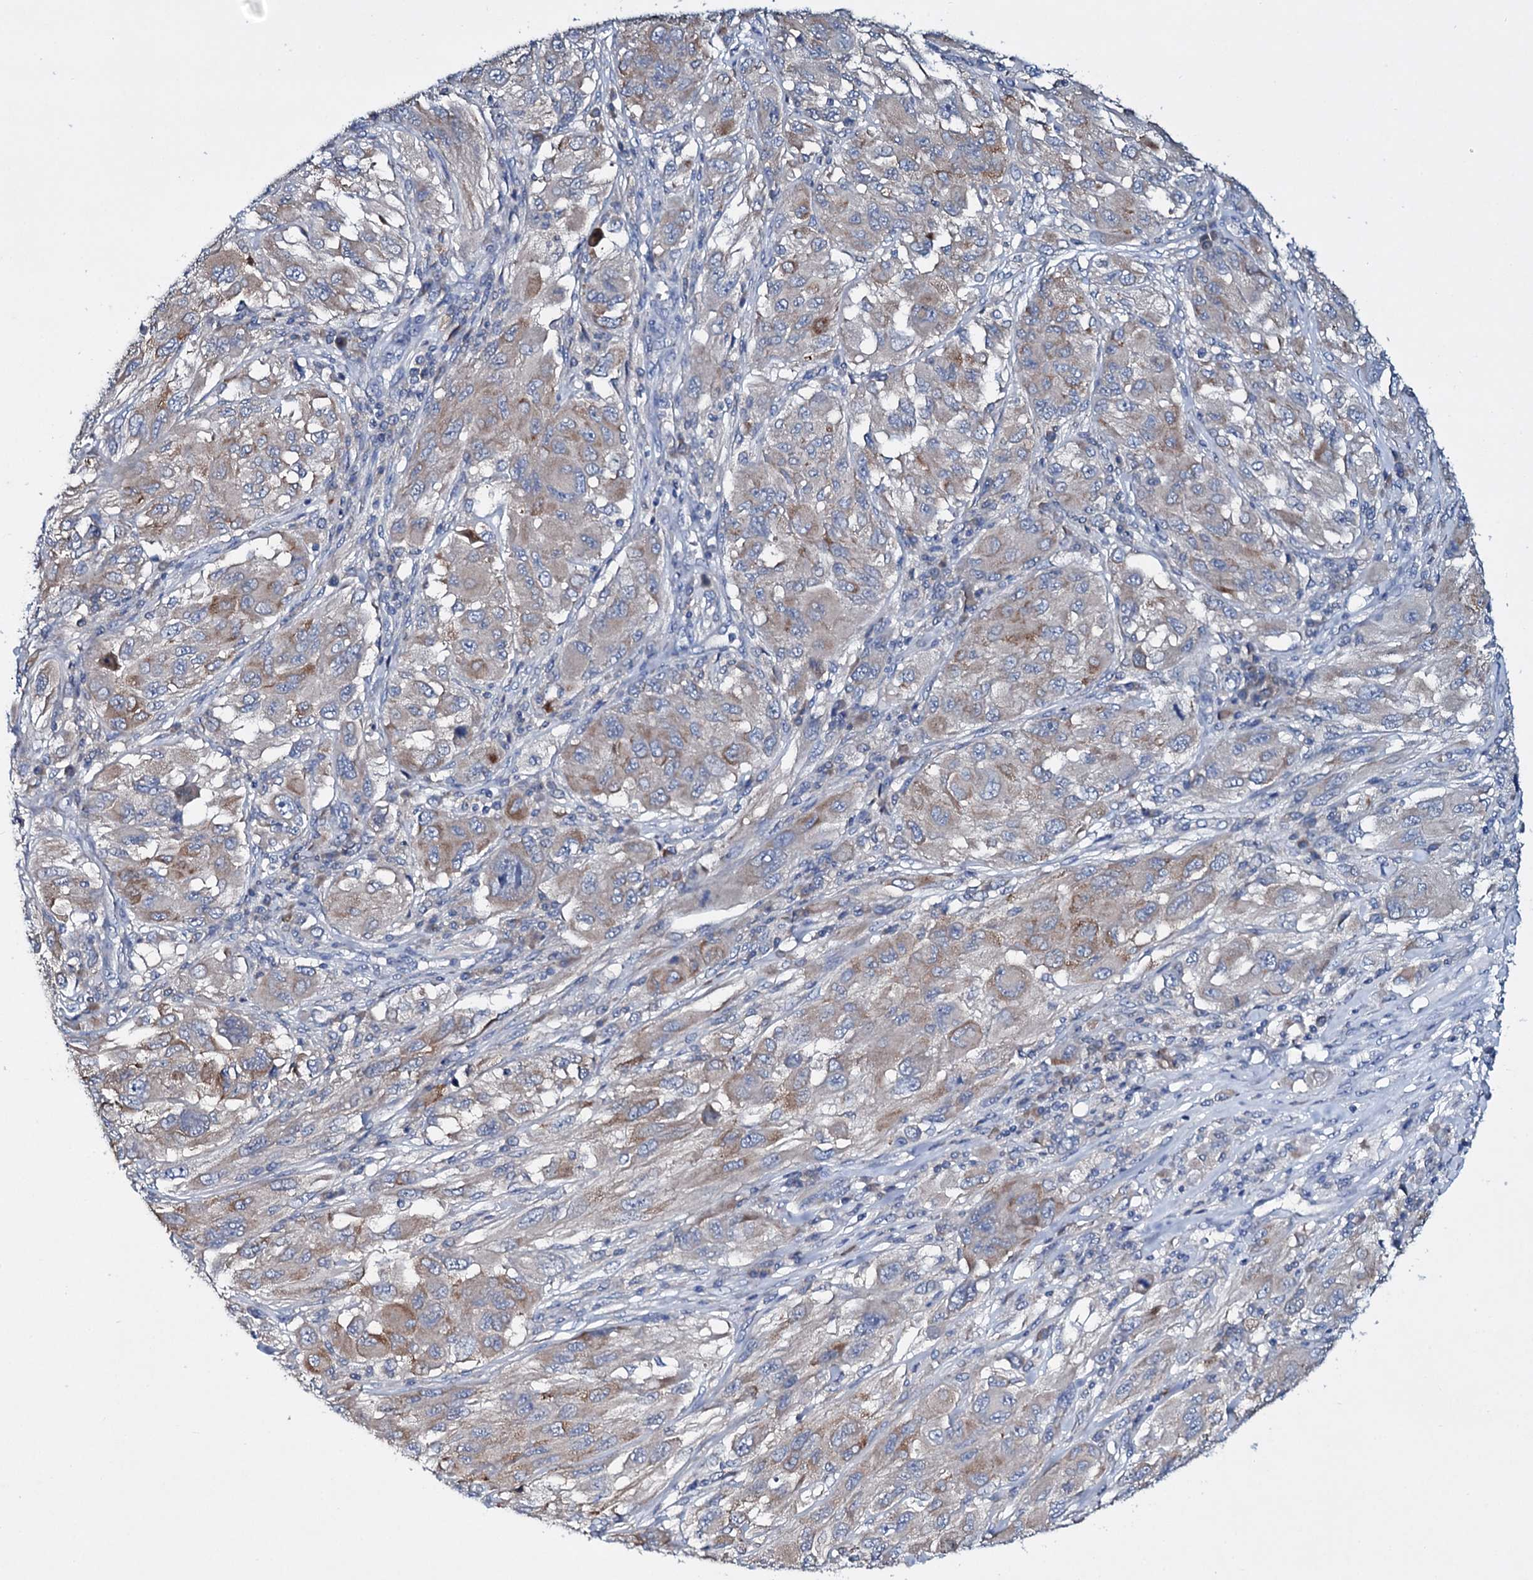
{"staining": {"intensity": "weak", "quantity": "25%-75%", "location": "cytoplasmic/membranous"}, "tissue": "melanoma", "cell_type": "Tumor cells", "image_type": "cancer", "snomed": [{"axis": "morphology", "description": "Malignant melanoma, NOS"}, {"axis": "topography", "description": "Skin"}], "caption": "A high-resolution micrograph shows immunohistochemistry (IHC) staining of malignant melanoma, which demonstrates weak cytoplasmic/membranous staining in approximately 25%-75% of tumor cells. Immunohistochemistry stains the protein in brown and the nuclei are stained blue.", "gene": "TPGS2", "patient": {"sex": "female", "age": 91}}